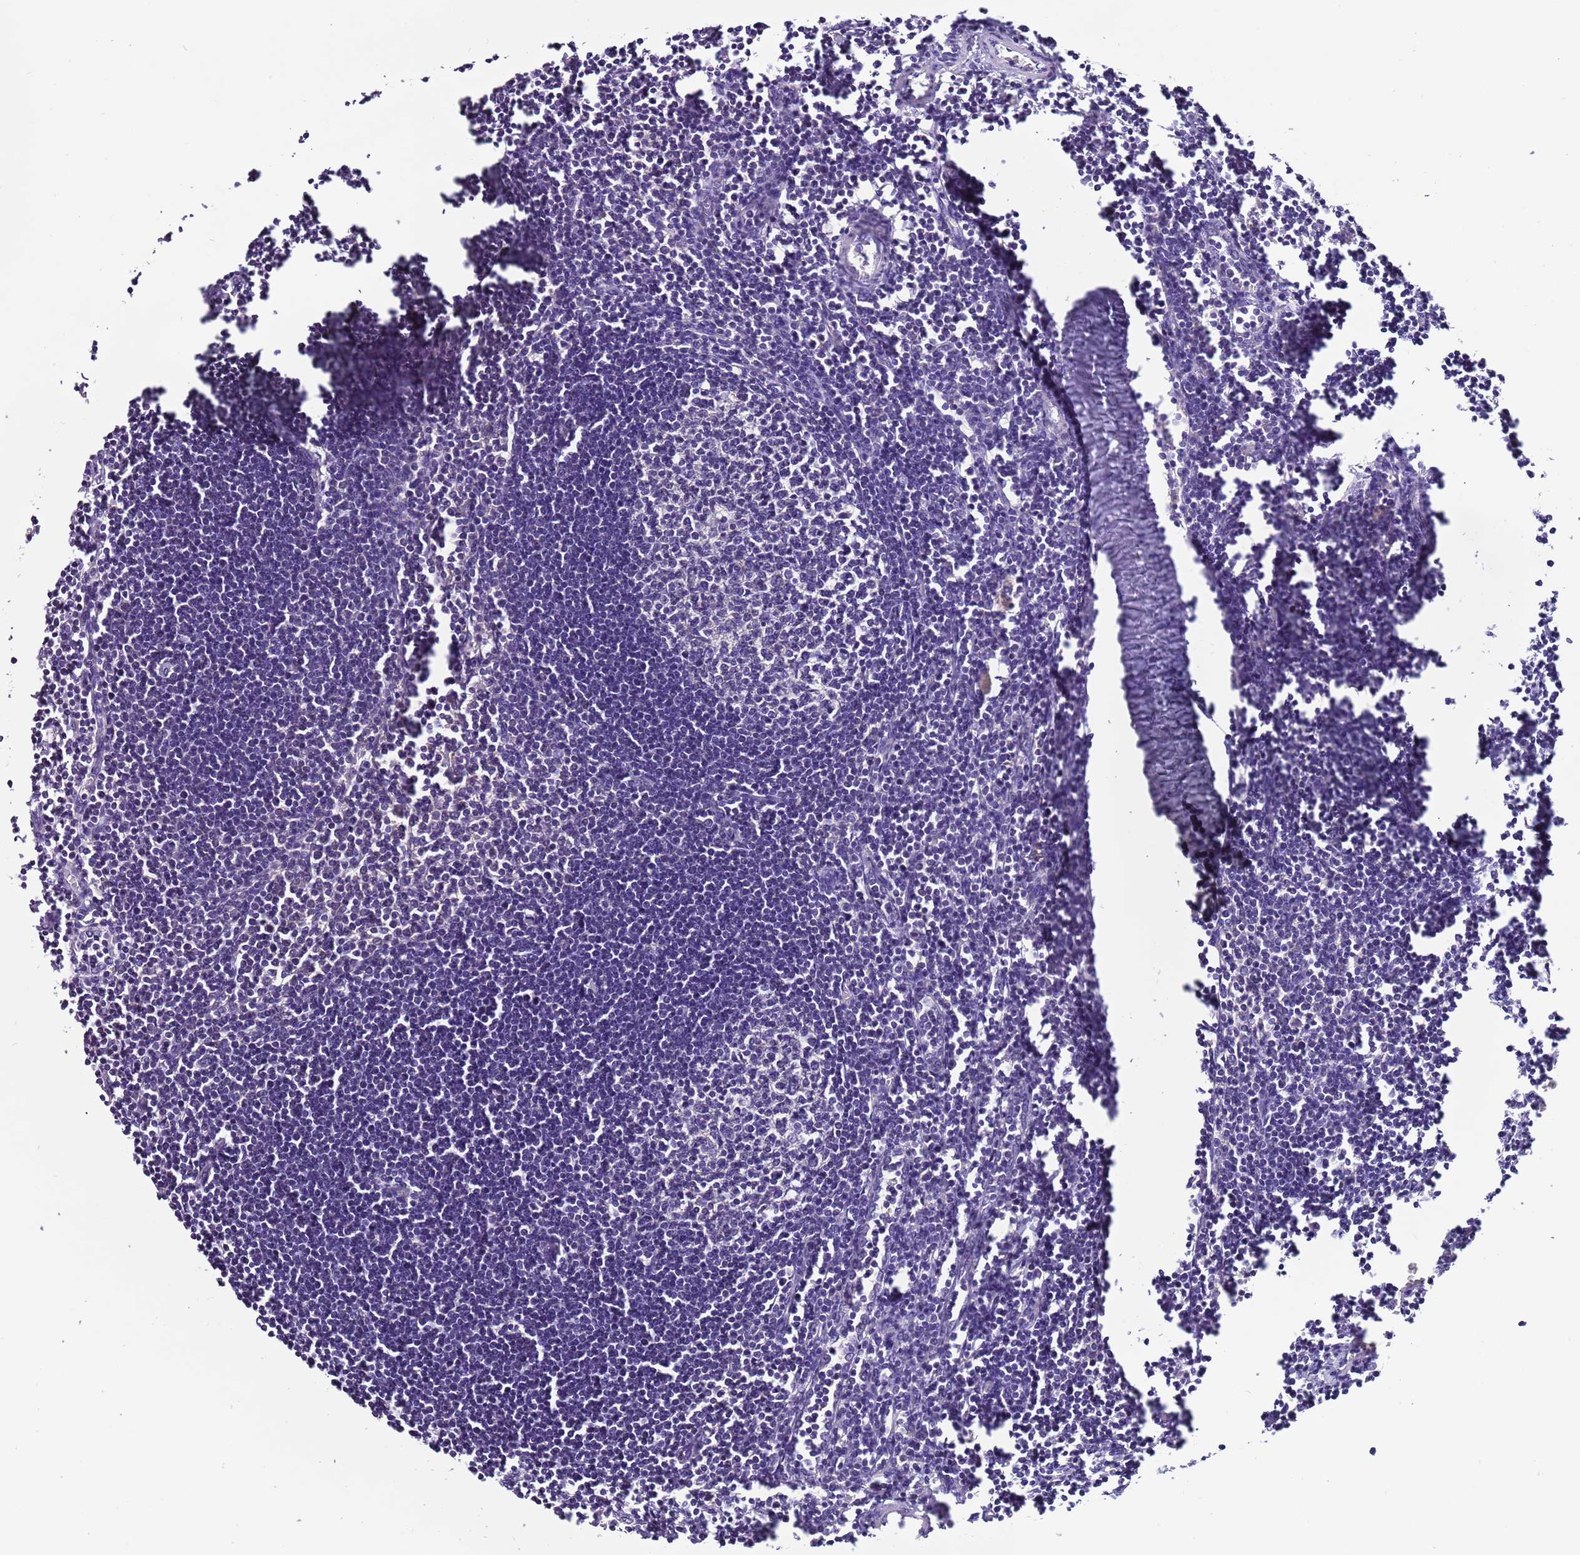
{"staining": {"intensity": "negative", "quantity": "none", "location": "none"}, "tissue": "lymph node", "cell_type": "Germinal center cells", "image_type": "normal", "snomed": [{"axis": "morphology", "description": "Normal tissue, NOS"}, {"axis": "morphology", "description": "Malignant melanoma, Metastatic site"}, {"axis": "topography", "description": "Lymph node"}], "caption": "Immunohistochemistry (IHC) photomicrograph of benign lymph node: lymph node stained with DAB (3,3'-diaminobenzidine) demonstrates no significant protein expression in germinal center cells.", "gene": "IGIP", "patient": {"sex": "male", "age": 41}}